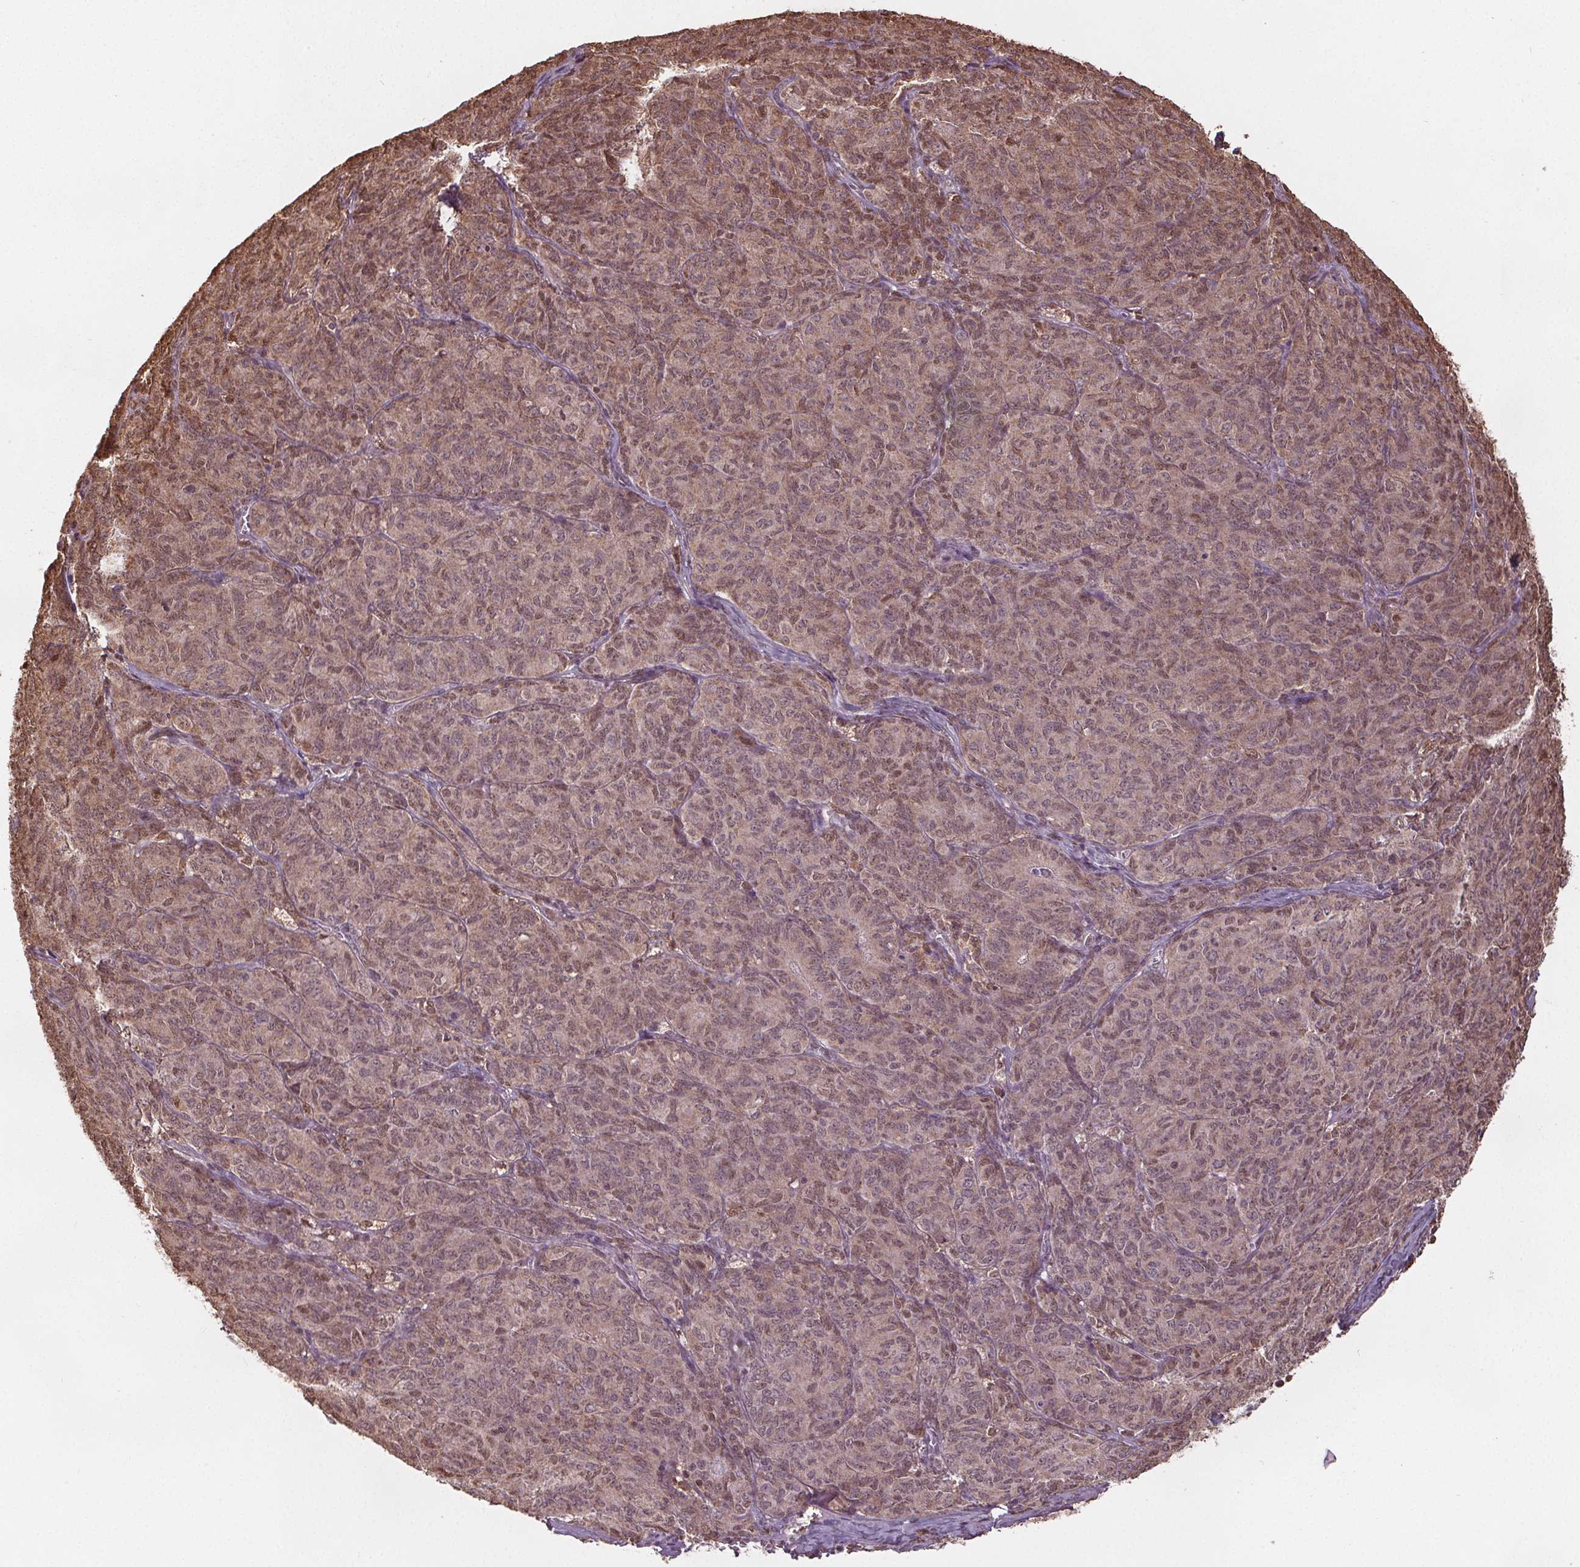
{"staining": {"intensity": "weak", "quantity": ">75%", "location": "cytoplasmic/membranous,nuclear"}, "tissue": "ovarian cancer", "cell_type": "Tumor cells", "image_type": "cancer", "snomed": [{"axis": "morphology", "description": "Carcinoma, endometroid"}, {"axis": "topography", "description": "Ovary"}], "caption": "Endometroid carcinoma (ovarian) was stained to show a protein in brown. There is low levels of weak cytoplasmic/membranous and nuclear expression in approximately >75% of tumor cells.", "gene": "ENO1", "patient": {"sex": "female", "age": 80}}